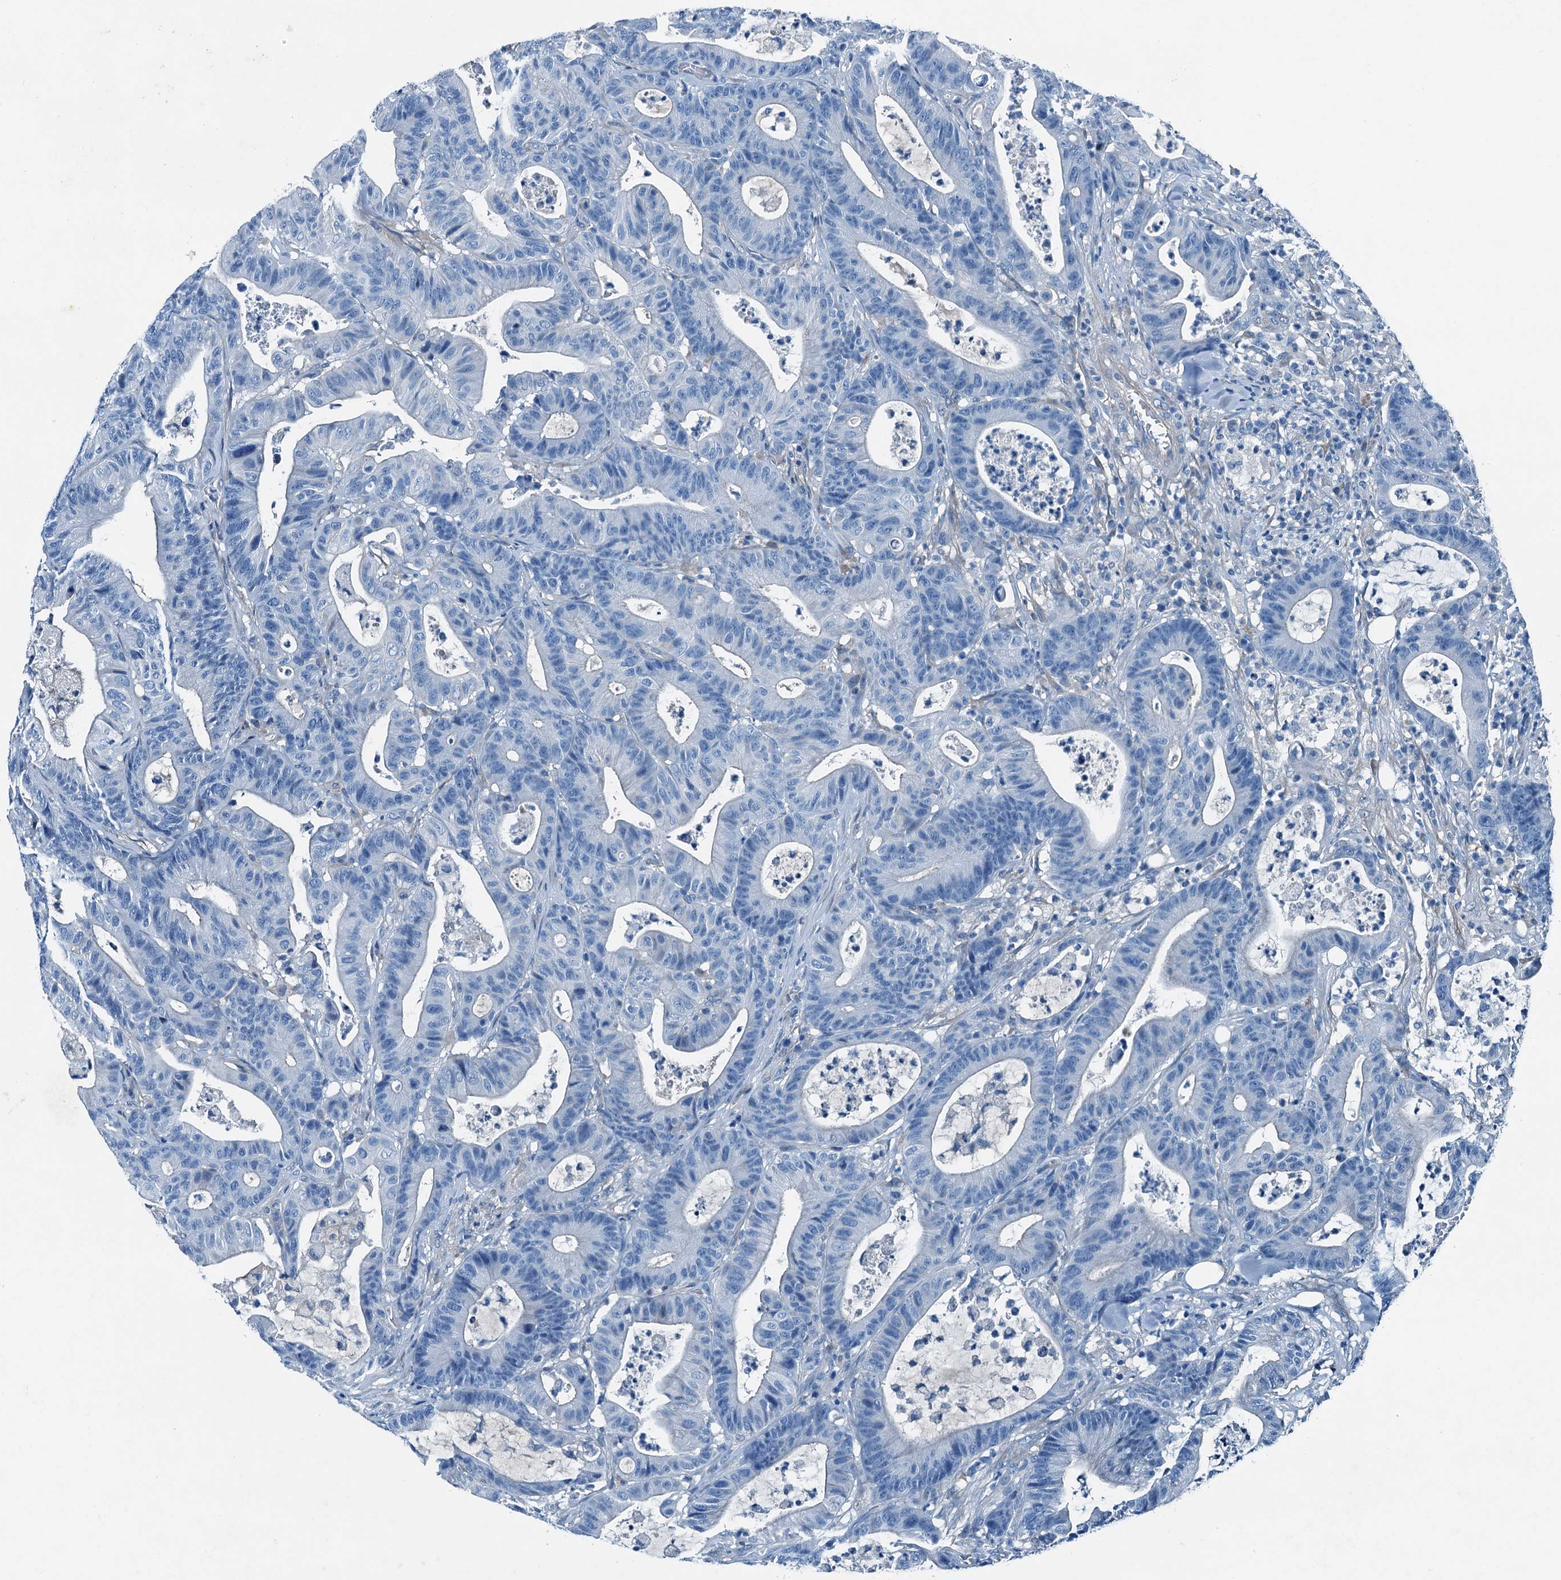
{"staining": {"intensity": "negative", "quantity": "none", "location": "none"}, "tissue": "colorectal cancer", "cell_type": "Tumor cells", "image_type": "cancer", "snomed": [{"axis": "morphology", "description": "Adenocarcinoma, NOS"}, {"axis": "topography", "description": "Colon"}], "caption": "A high-resolution photomicrograph shows IHC staining of colorectal cancer, which reveals no significant expression in tumor cells.", "gene": "RAB3IL1", "patient": {"sex": "female", "age": 84}}